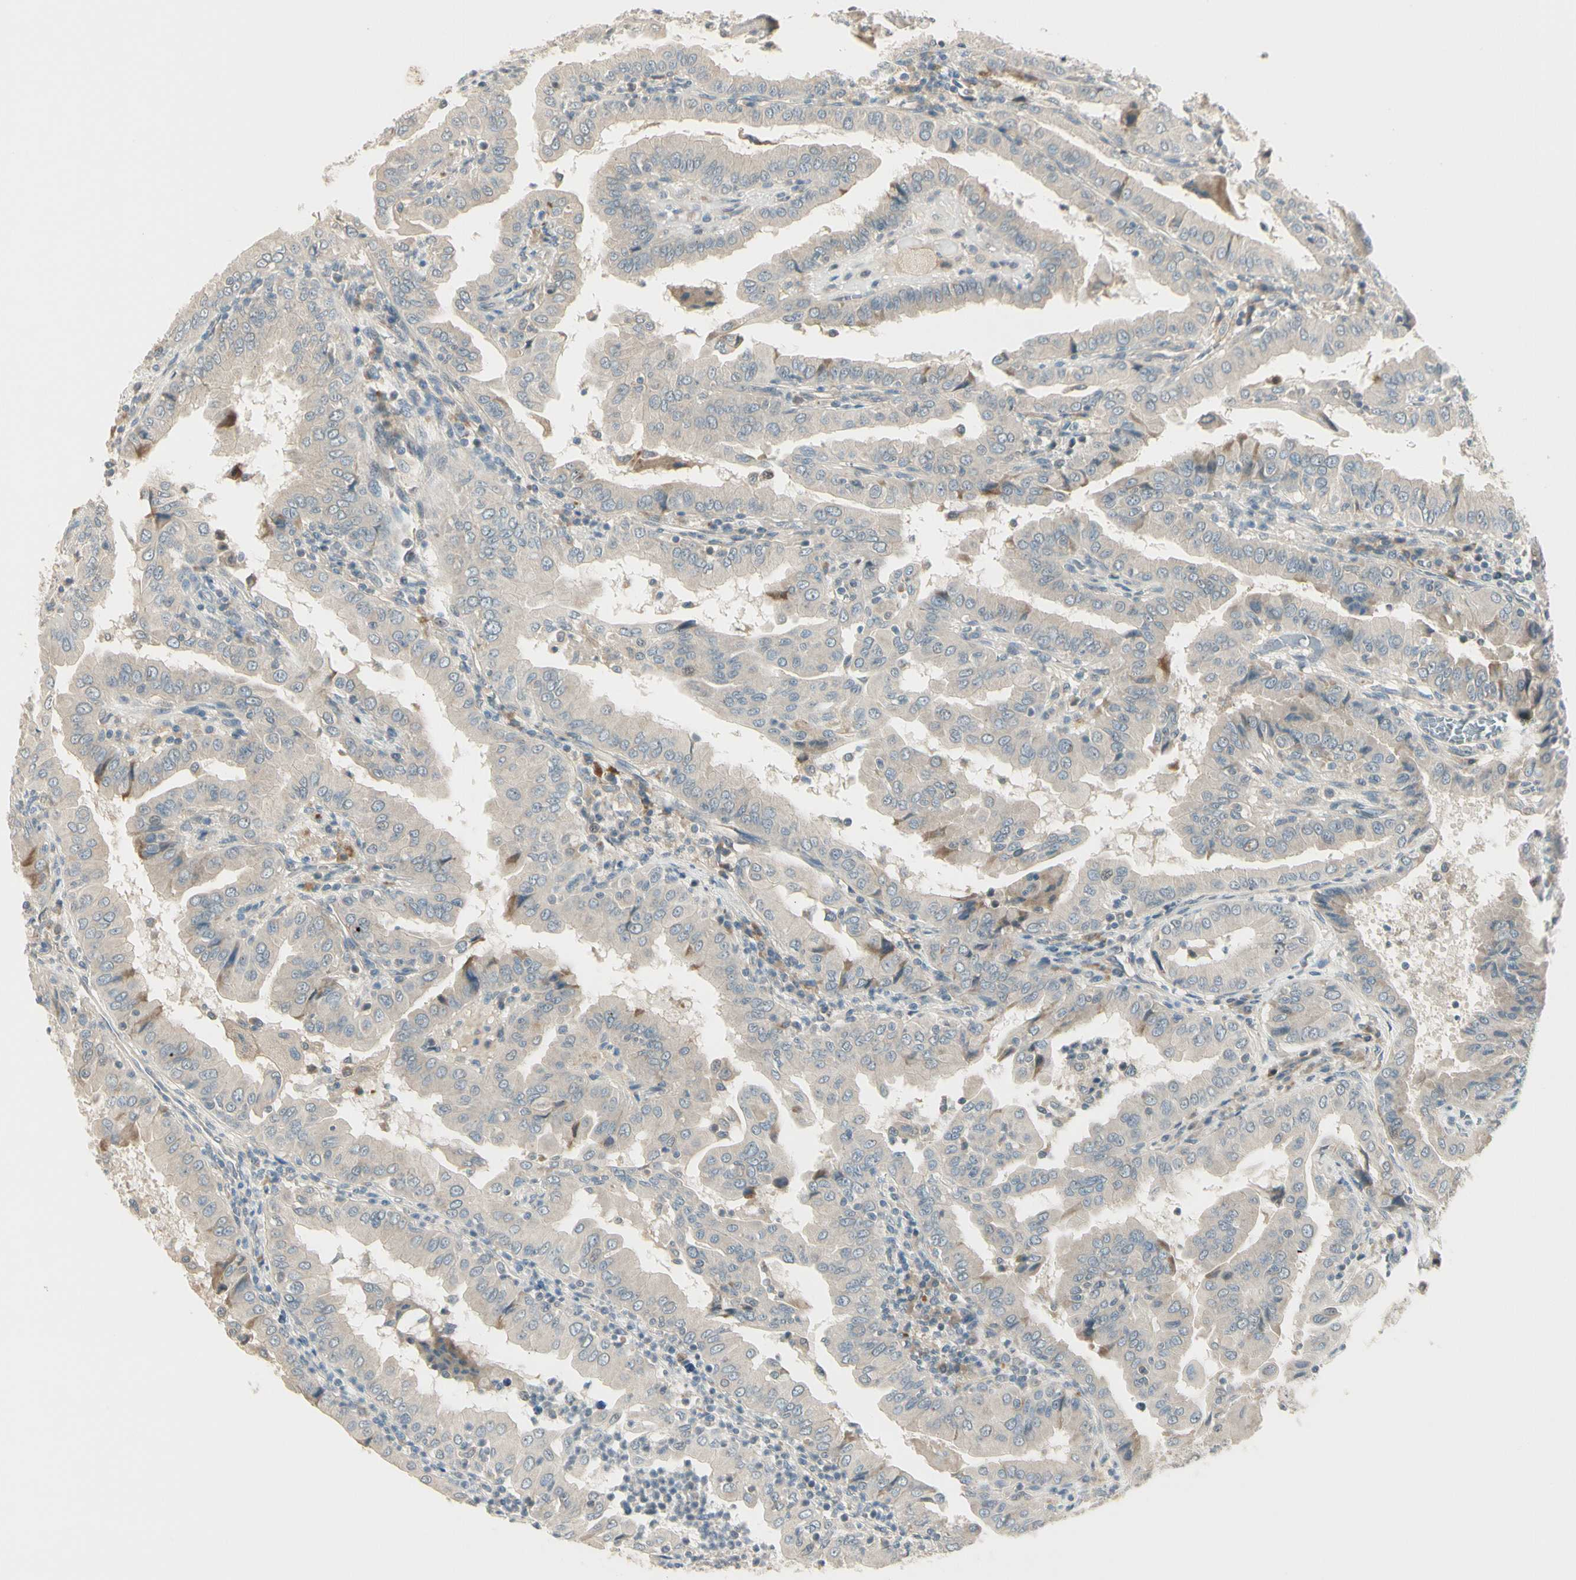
{"staining": {"intensity": "negative", "quantity": "none", "location": "none"}, "tissue": "thyroid cancer", "cell_type": "Tumor cells", "image_type": "cancer", "snomed": [{"axis": "morphology", "description": "Papillary adenocarcinoma, NOS"}, {"axis": "topography", "description": "Thyroid gland"}], "caption": "Thyroid cancer was stained to show a protein in brown. There is no significant staining in tumor cells.", "gene": "PCDHB15", "patient": {"sex": "male", "age": 33}}